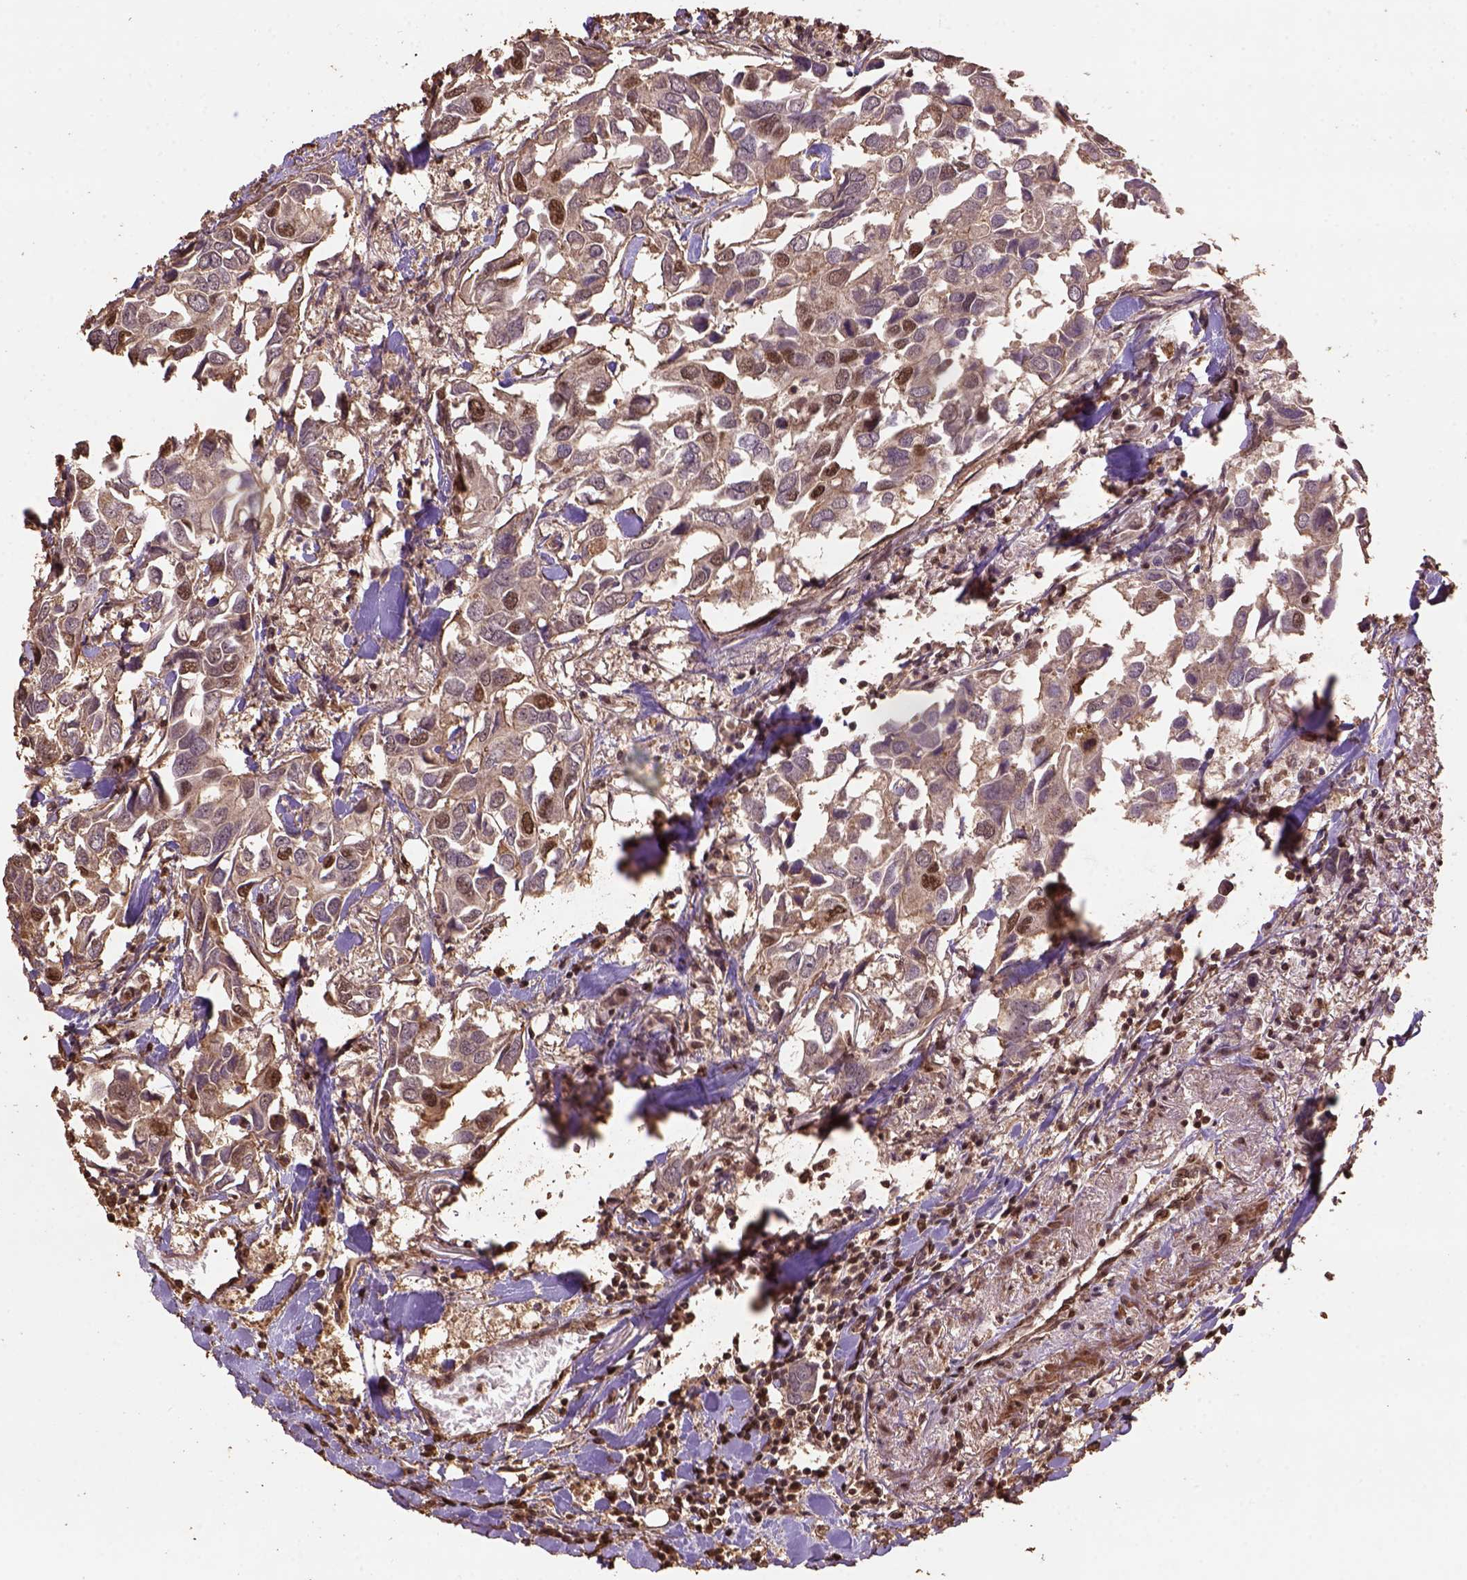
{"staining": {"intensity": "moderate", "quantity": "<25%", "location": "nuclear"}, "tissue": "breast cancer", "cell_type": "Tumor cells", "image_type": "cancer", "snomed": [{"axis": "morphology", "description": "Duct carcinoma"}, {"axis": "topography", "description": "Breast"}], "caption": "An image of invasive ductal carcinoma (breast) stained for a protein demonstrates moderate nuclear brown staining in tumor cells.", "gene": "CSTF2T", "patient": {"sex": "female", "age": 83}}